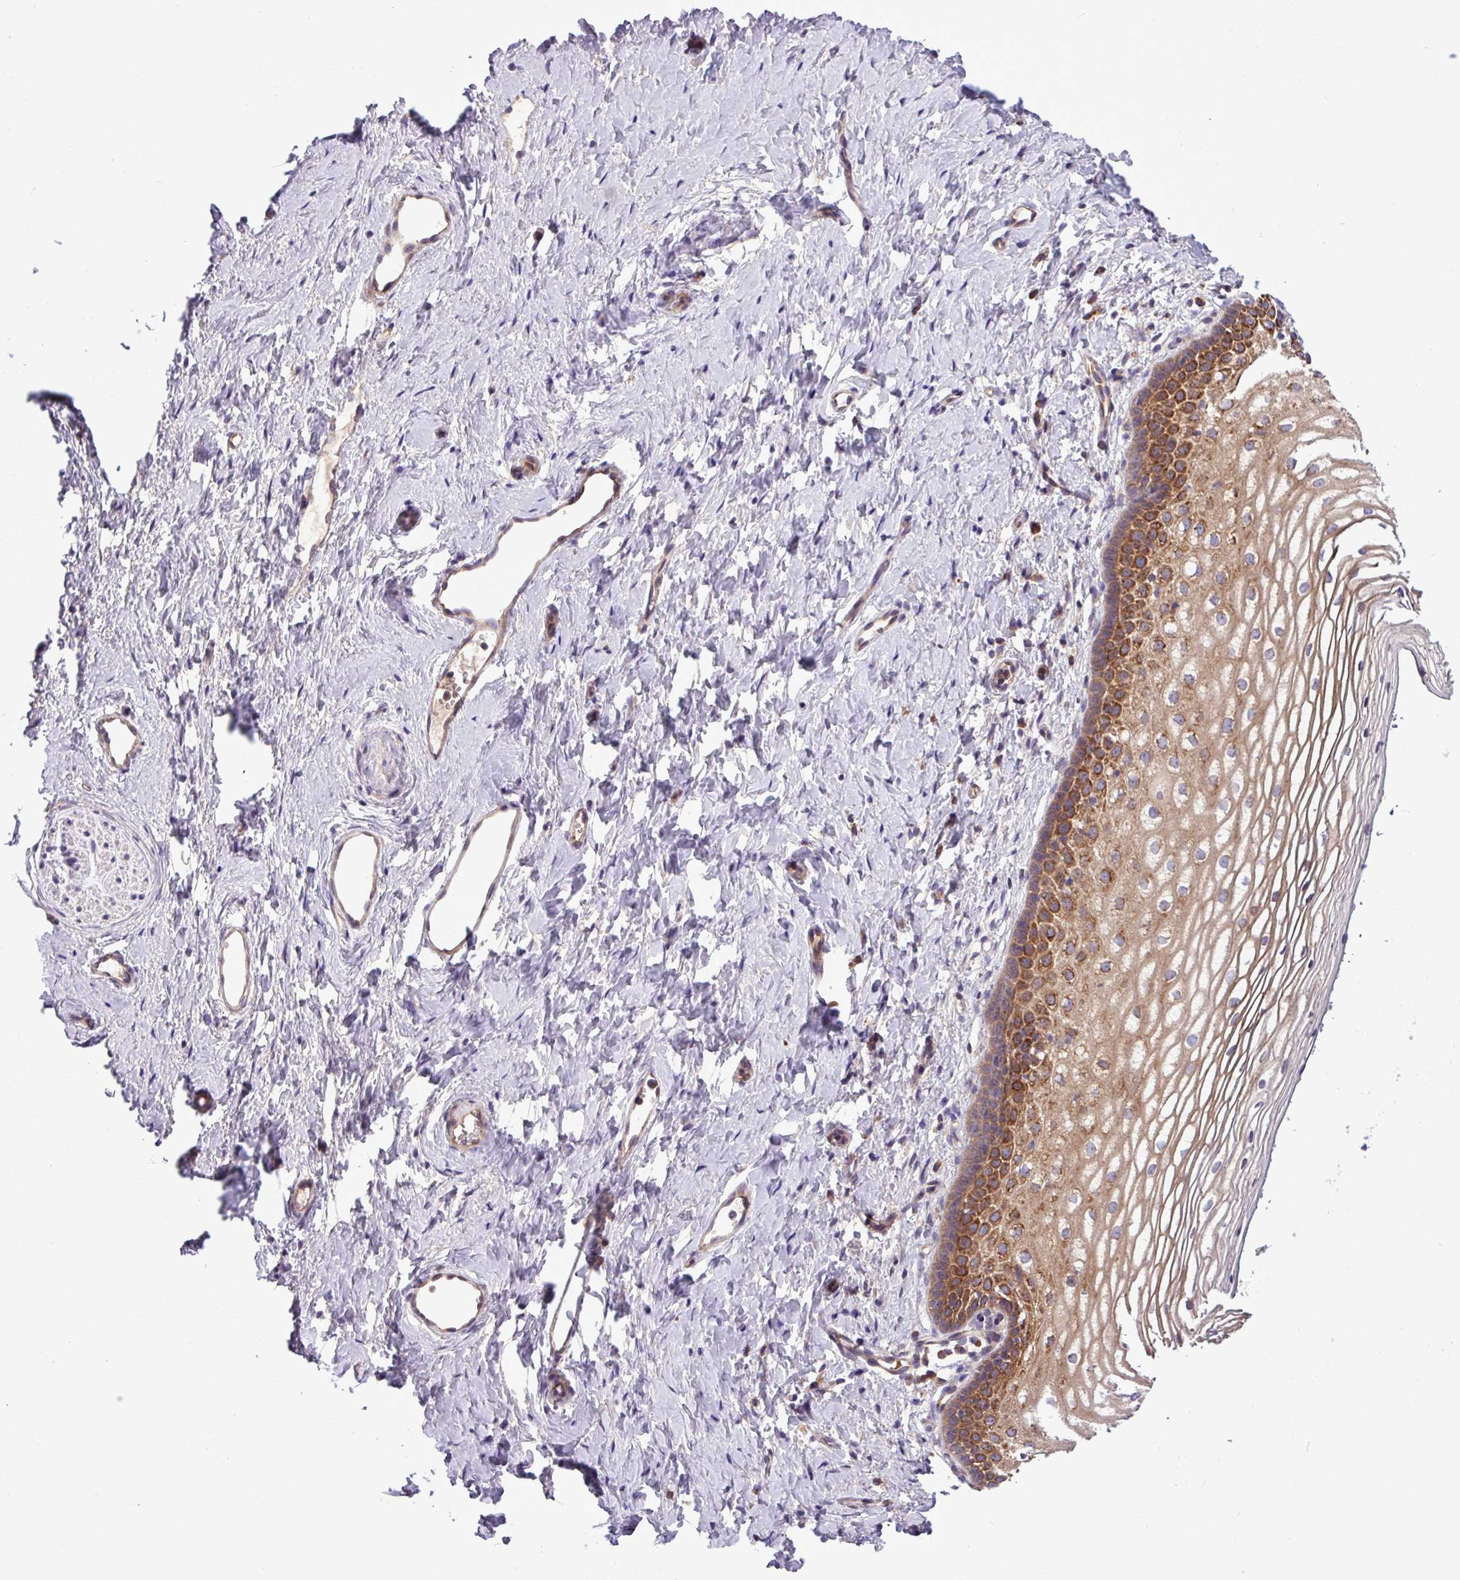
{"staining": {"intensity": "strong", "quantity": ">75%", "location": "cytoplasmic/membranous"}, "tissue": "vagina", "cell_type": "Squamous epithelial cells", "image_type": "normal", "snomed": [{"axis": "morphology", "description": "Normal tissue, NOS"}, {"axis": "topography", "description": "Vagina"}], "caption": "Vagina stained with a brown dye reveals strong cytoplasmic/membranous positive expression in approximately >75% of squamous epithelial cells.", "gene": "MROH2A", "patient": {"sex": "female", "age": 56}}